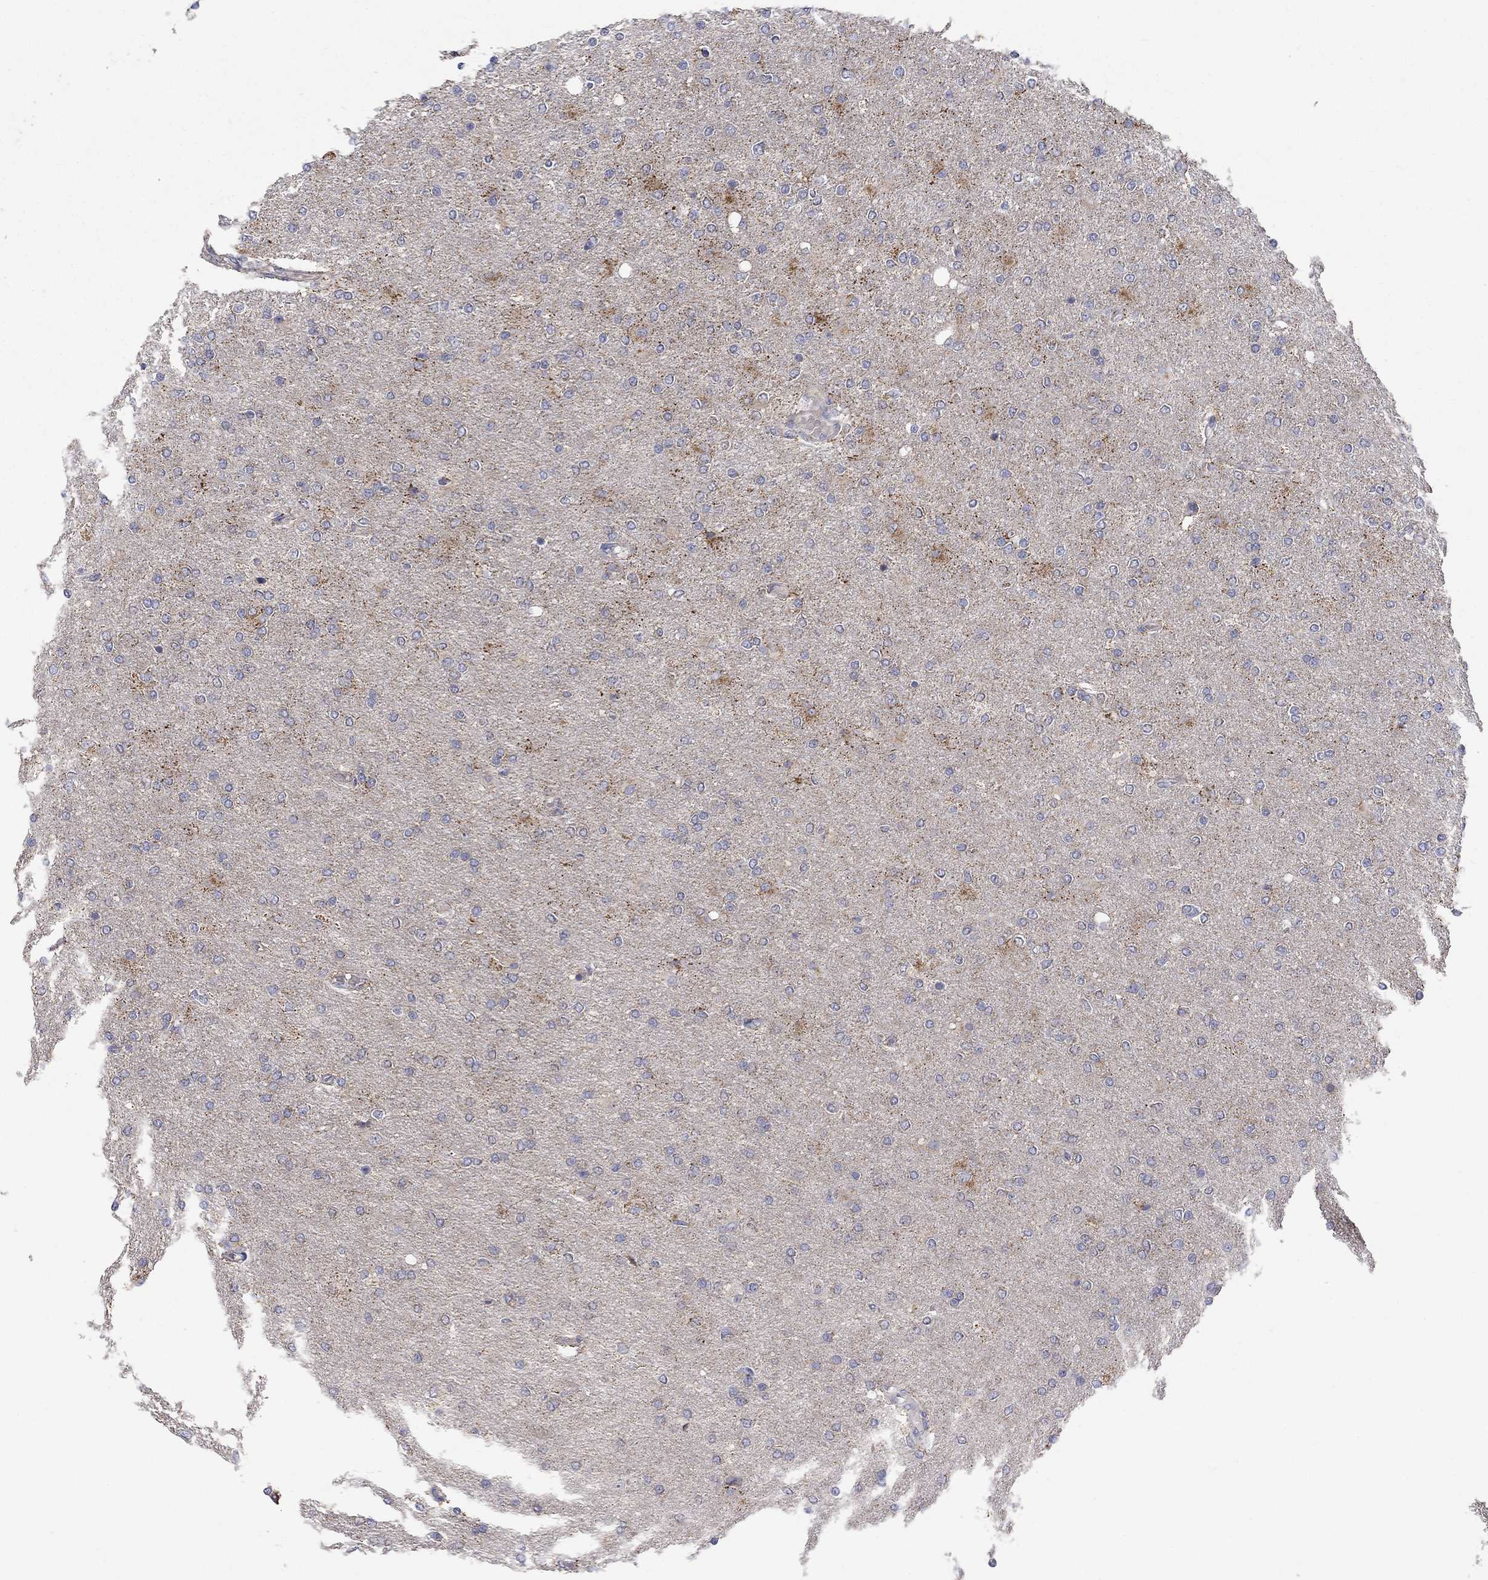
{"staining": {"intensity": "moderate", "quantity": "<25%", "location": "cytoplasmic/membranous"}, "tissue": "glioma", "cell_type": "Tumor cells", "image_type": "cancer", "snomed": [{"axis": "morphology", "description": "Glioma, malignant, High grade"}, {"axis": "topography", "description": "Cerebral cortex"}], "caption": "Glioma tissue demonstrates moderate cytoplasmic/membranous positivity in about <25% of tumor cells, visualized by immunohistochemistry. (DAB IHC with brightfield microscopy, high magnification).", "gene": "HPS5", "patient": {"sex": "male", "age": 70}}